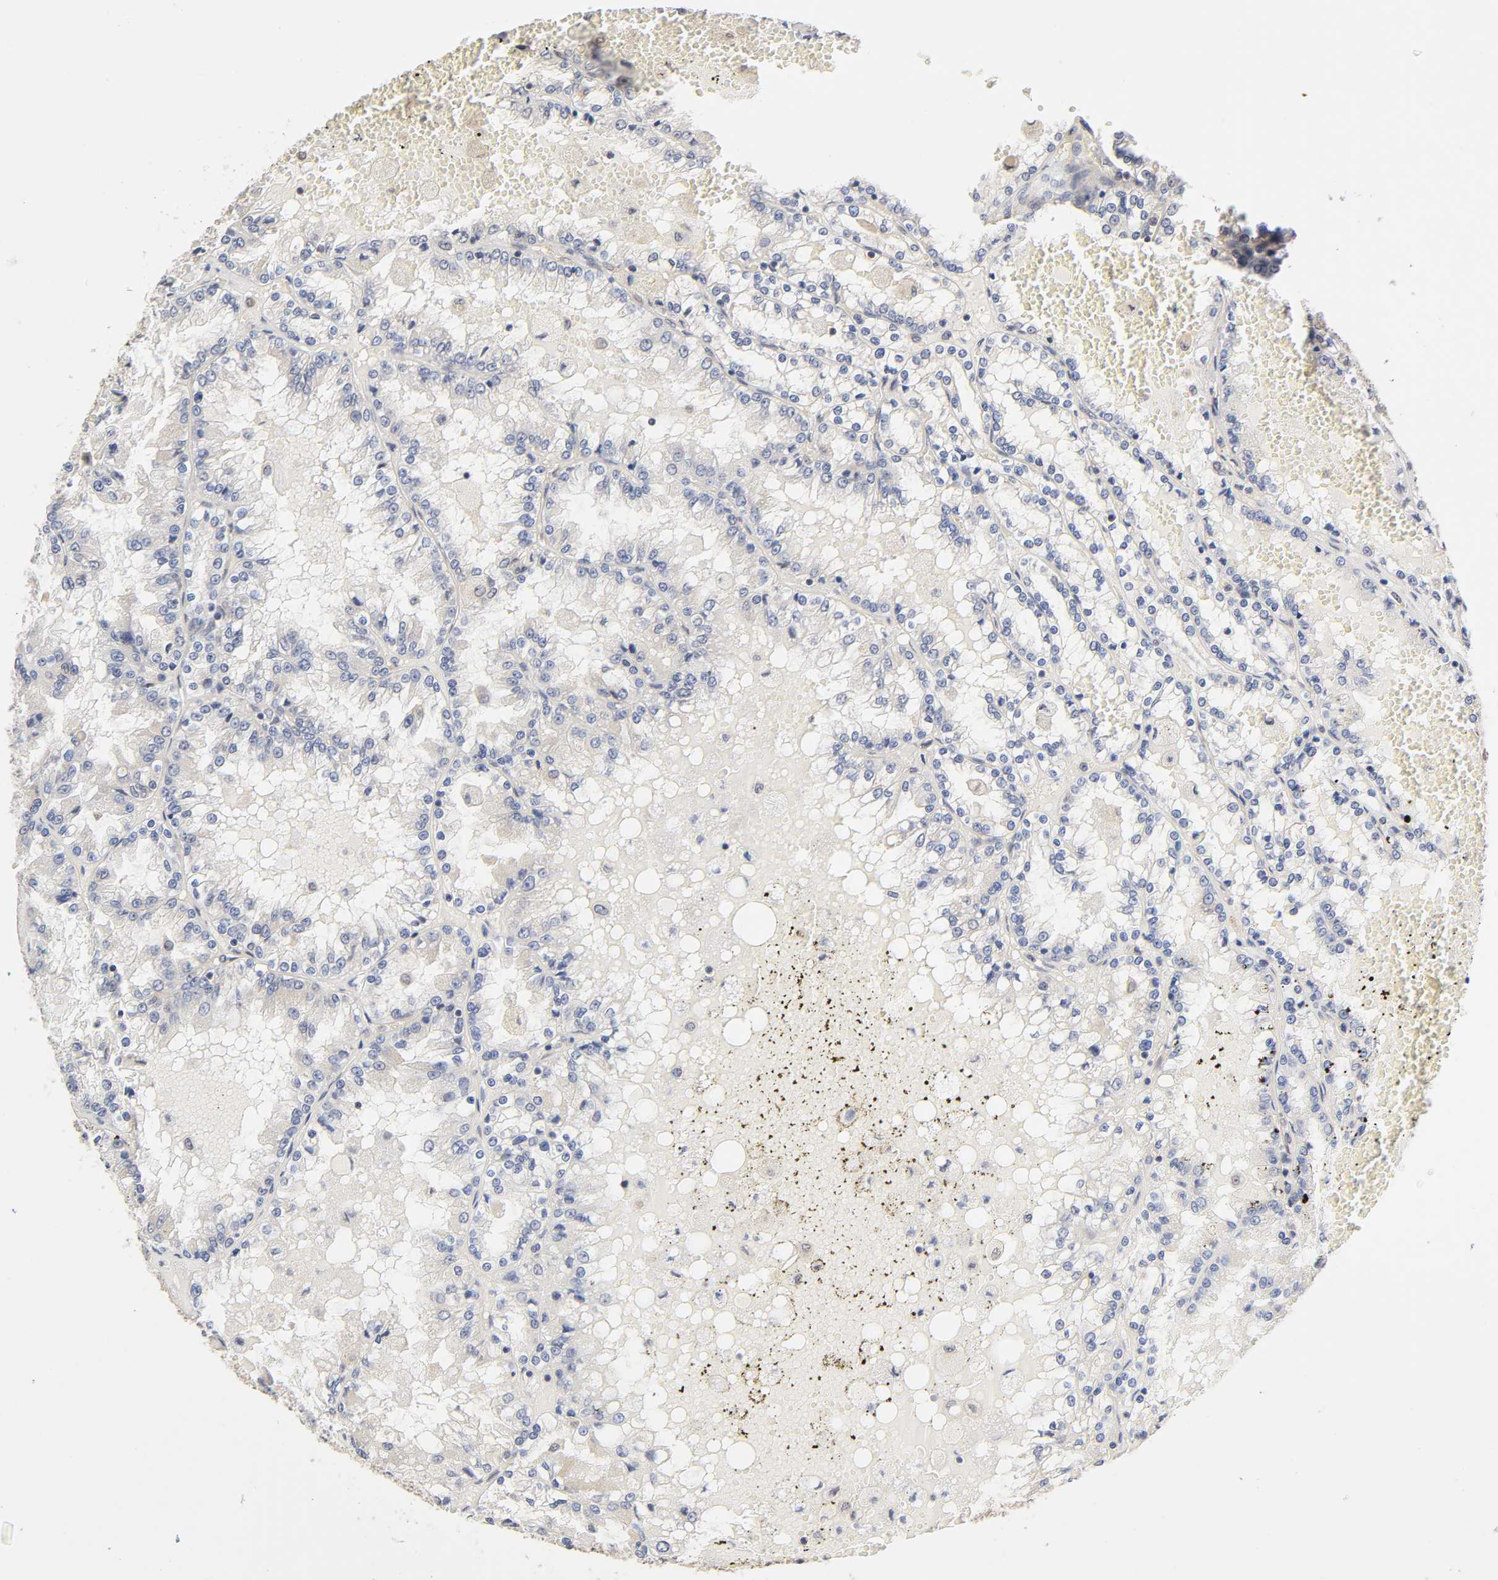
{"staining": {"intensity": "negative", "quantity": "none", "location": "none"}, "tissue": "renal cancer", "cell_type": "Tumor cells", "image_type": "cancer", "snomed": [{"axis": "morphology", "description": "Adenocarcinoma, NOS"}, {"axis": "topography", "description": "Kidney"}], "caption": "Immunohistochemistry photomicrograph of human renal cancer stained for a protein (brown), which shows no positivity in tumor cells. (DAB (3,3'-diaminobenzidine) IHC, high magnification).", "gene": "PDE5A", "patient": {"sex": "female", "age": 56}}